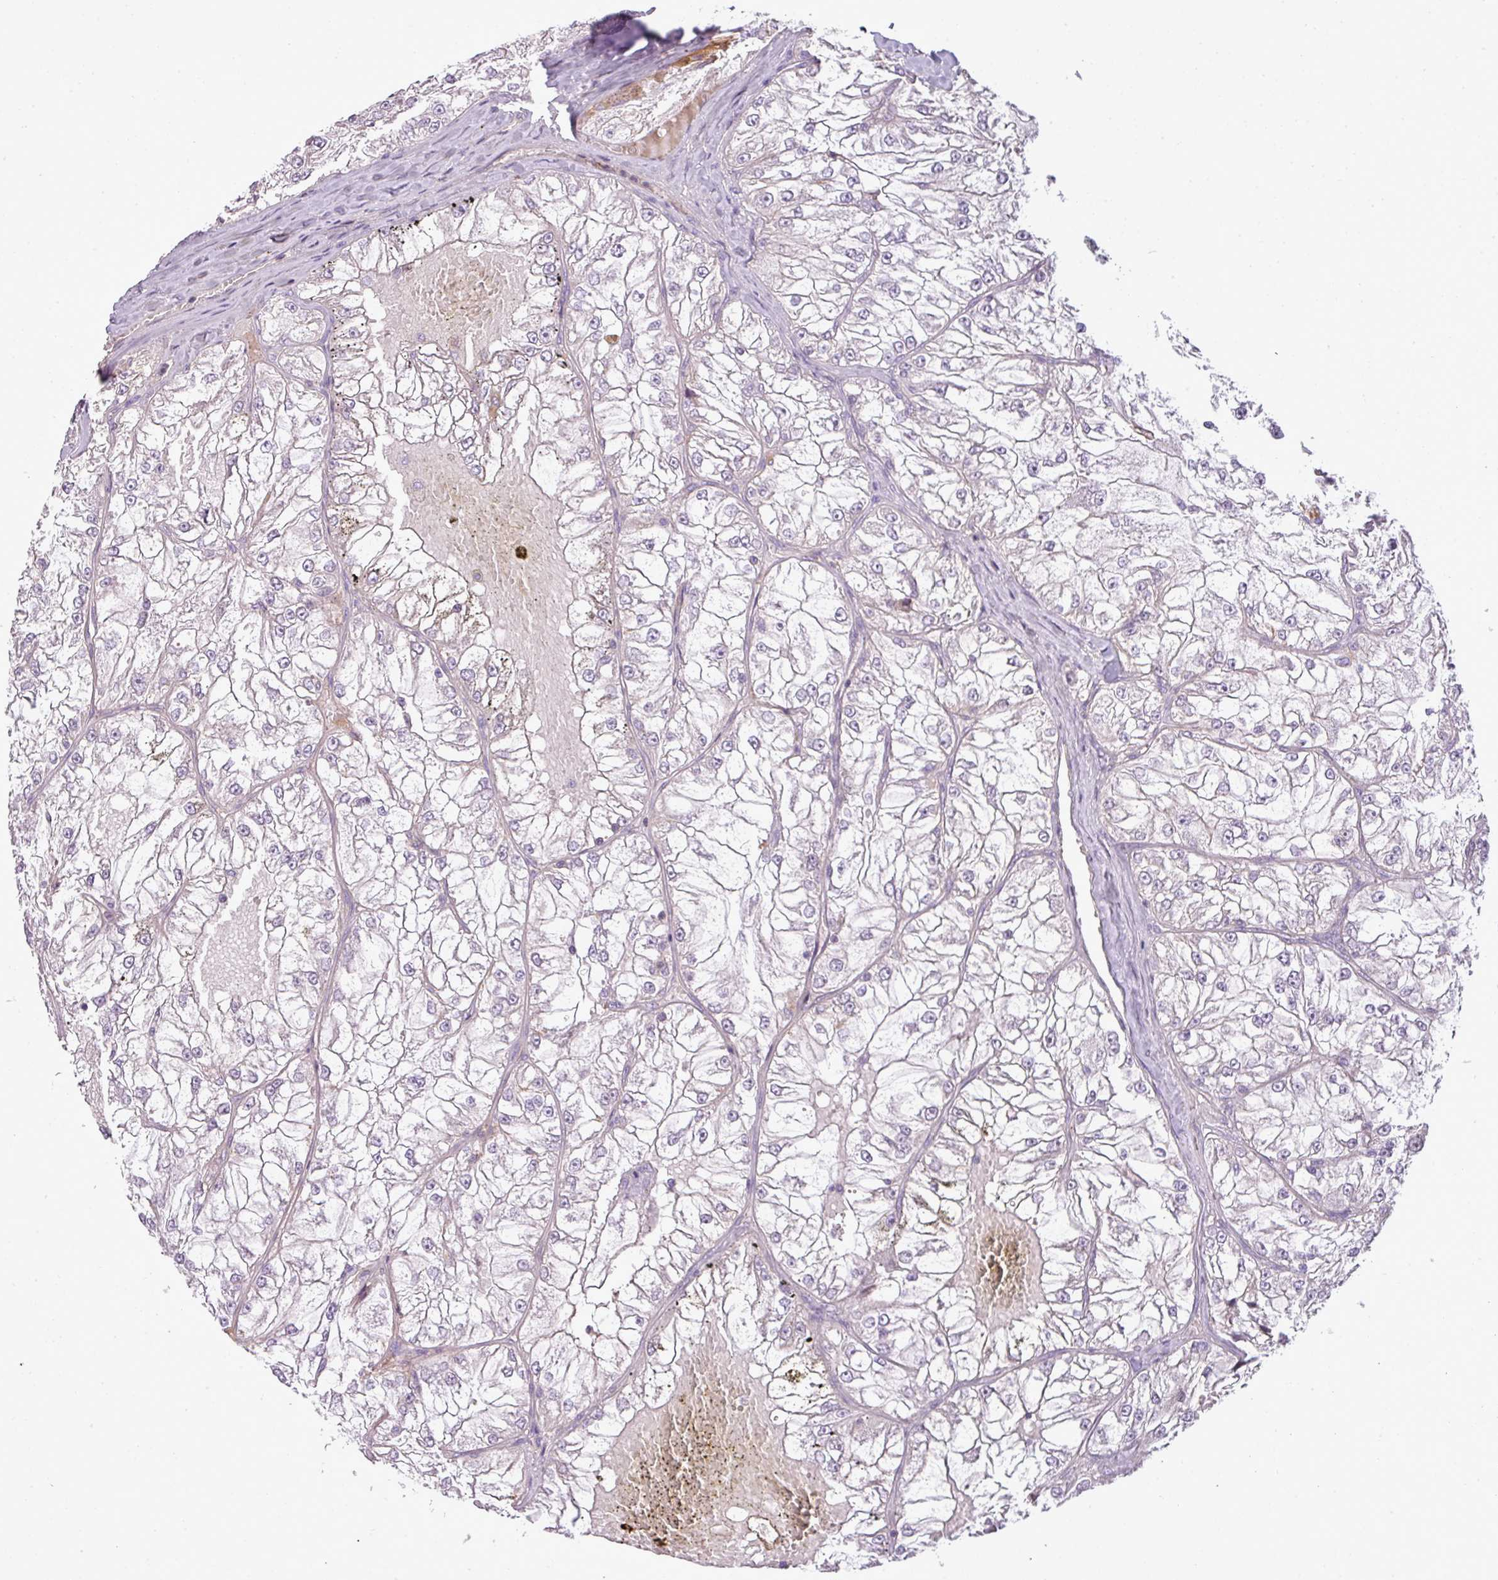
{"staining": {"intensity": "negative", "quantity": "none", "location": "none"}, "tissue": "renal cancer", "cell_type": "Tumor cells", "image_type": "cancer", "snomed": [{"axis": "morphology", "description": "Adenocarcinoma, NOS"}, {"axis": "topography", "description": "Kidney"}], "caption": "Immunohistochemistry (IHC) of human renal cancer demonstrates no staining in tumor cells.", "gene": "C4B", "patient": {"sex": "female", "age": 72}}